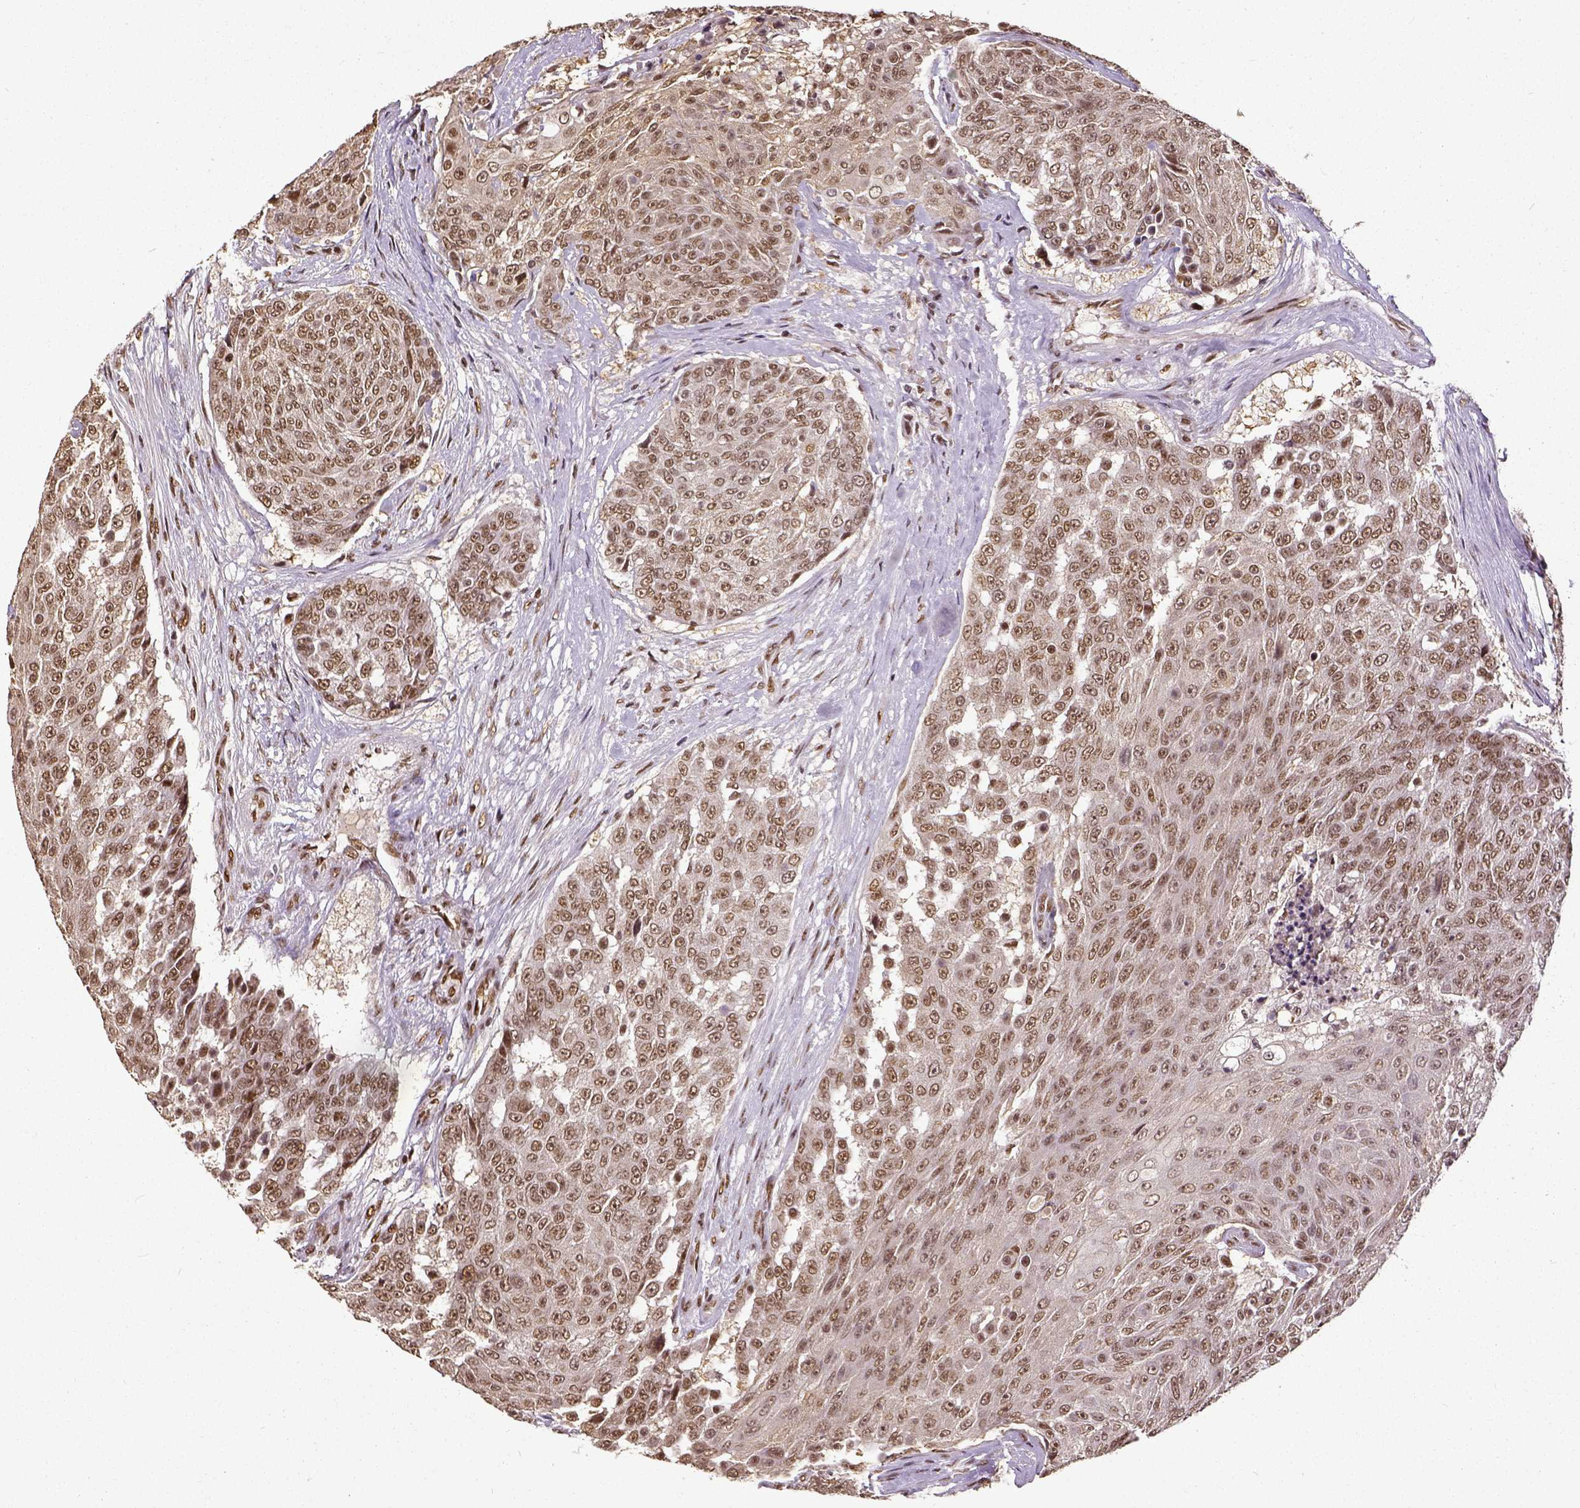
{"staining": {"intensity": "moderate", "quantity": ">75%", "location": "nuclear"}, "tissue": "urothelial cancer", "cell_type": "Tumor cells", "image_type": "cancer", "snomed": [{"axis": "morphology", "description": "Urothelial carcinoma, High grade"}, {"axis": "topography", "description": "Urinary bladder"}], "caption": "Tumor cells reveal medium levels of moderate nuclear expression in about >75% of cells in urothelial cancer. (DAB IHC with brightfield microscopy, high magnification).", "gene": "ATRX", "patient": {"sex": "female", "age": 63}}